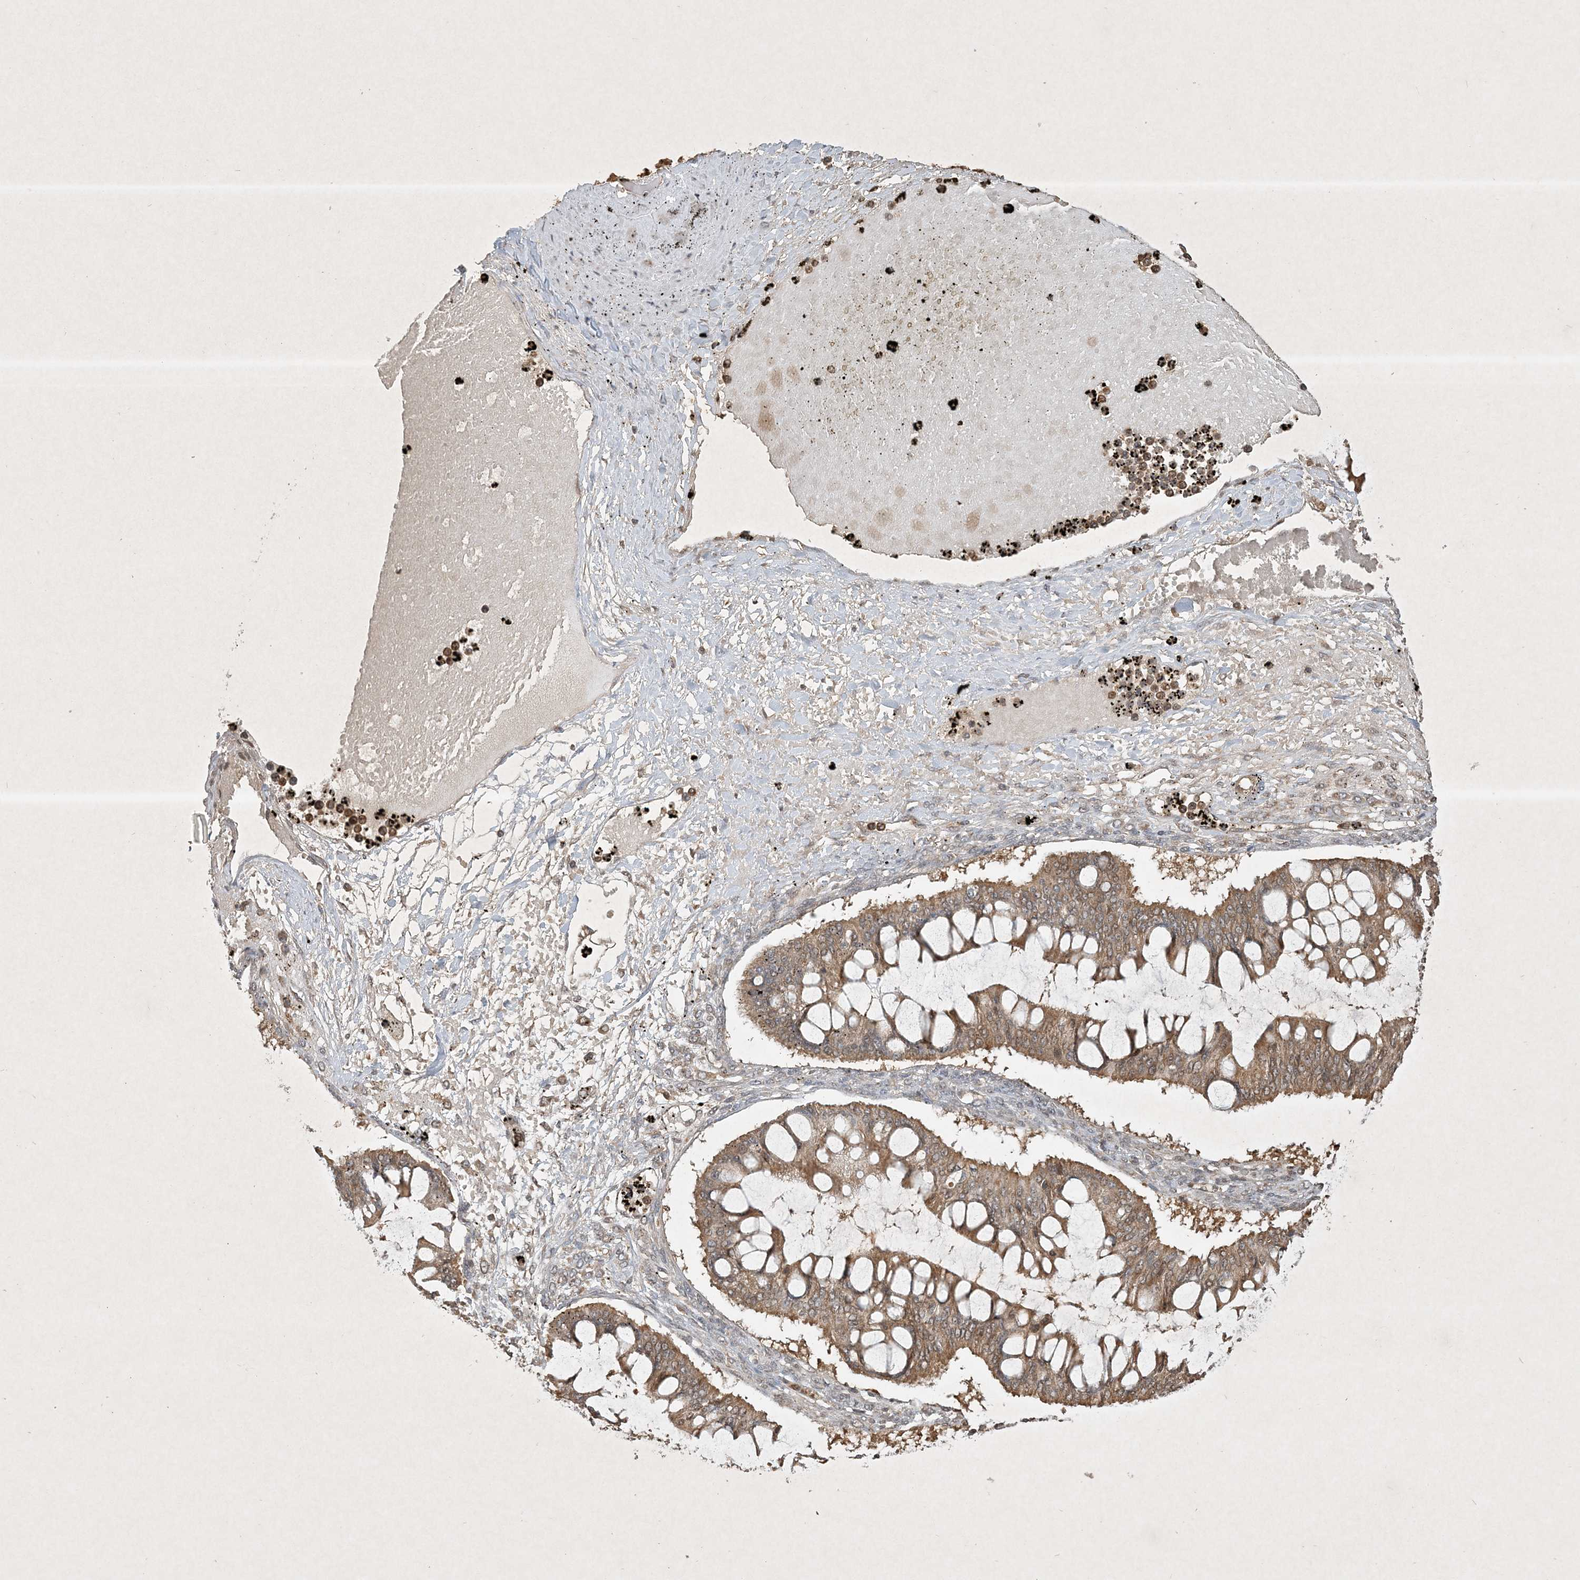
{"staining": {"intensity": "moderate", "quantity": ">75%", "location": "cytoplasmic/membranous"}, "tissue": "ovarian cancer", "cell_type": "Tumor cells", "image_type": "cancer", "snomed": [{"axis": "morphology", "description": "Cystadenocarcinoma, mucinous, NOS"}, {"axis": "topography", "description": "Ovary"}], "caption": "A high-resolution photomicrograph shows IHC staining of ovarian cancer, which shows moderate cytoplasmic/membranous staining in about >75% of tumor cells. The protein of interest is shown in brown color, while the nuclei are stained blue.", "gene": "PLTP", "patient": {"sex": "female", "age": 73}}